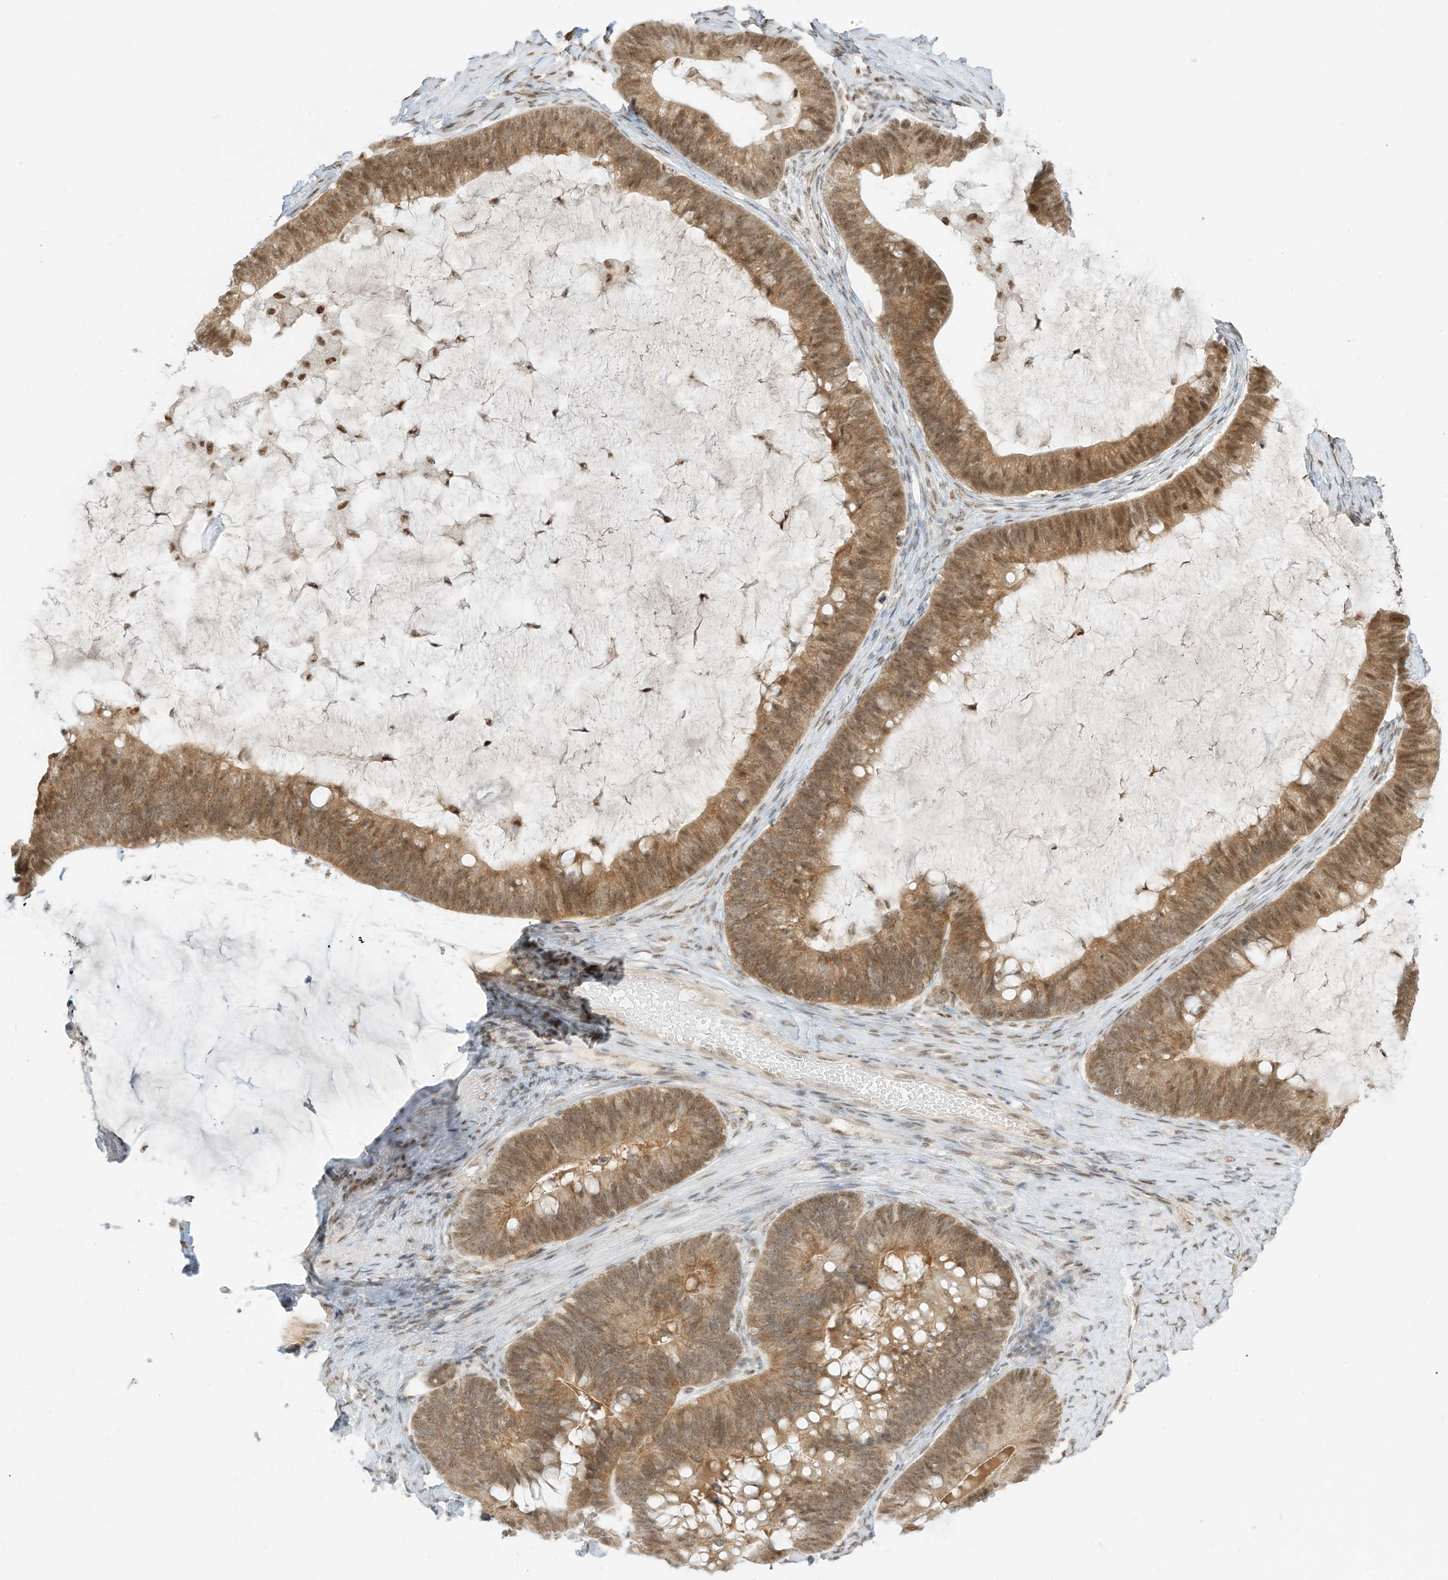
{"staining": {"intensity": "moderate", "quantity": ">75%", "location": "cytoplasmic/membranous,nuclear"}, "tissue": "ovarian cancer", "cell_type": "Tumor cells", "image_type": "cancer", "snomed": [{"axis": "morphology", "description": "Cystadenocarcinoma, mucinous, NOS"}, {"axis": "topography", "description": "Ovary"}], "caption": "Tumor cells reveal medium levels of moderate cytoplasmic/membranous and nuclear expression in about >75% of cells in ovarian cancer (mucinous cystadenocarcinoma).", "gene": "NHSL1", "patient": {"sex": "female", "age": 61}}